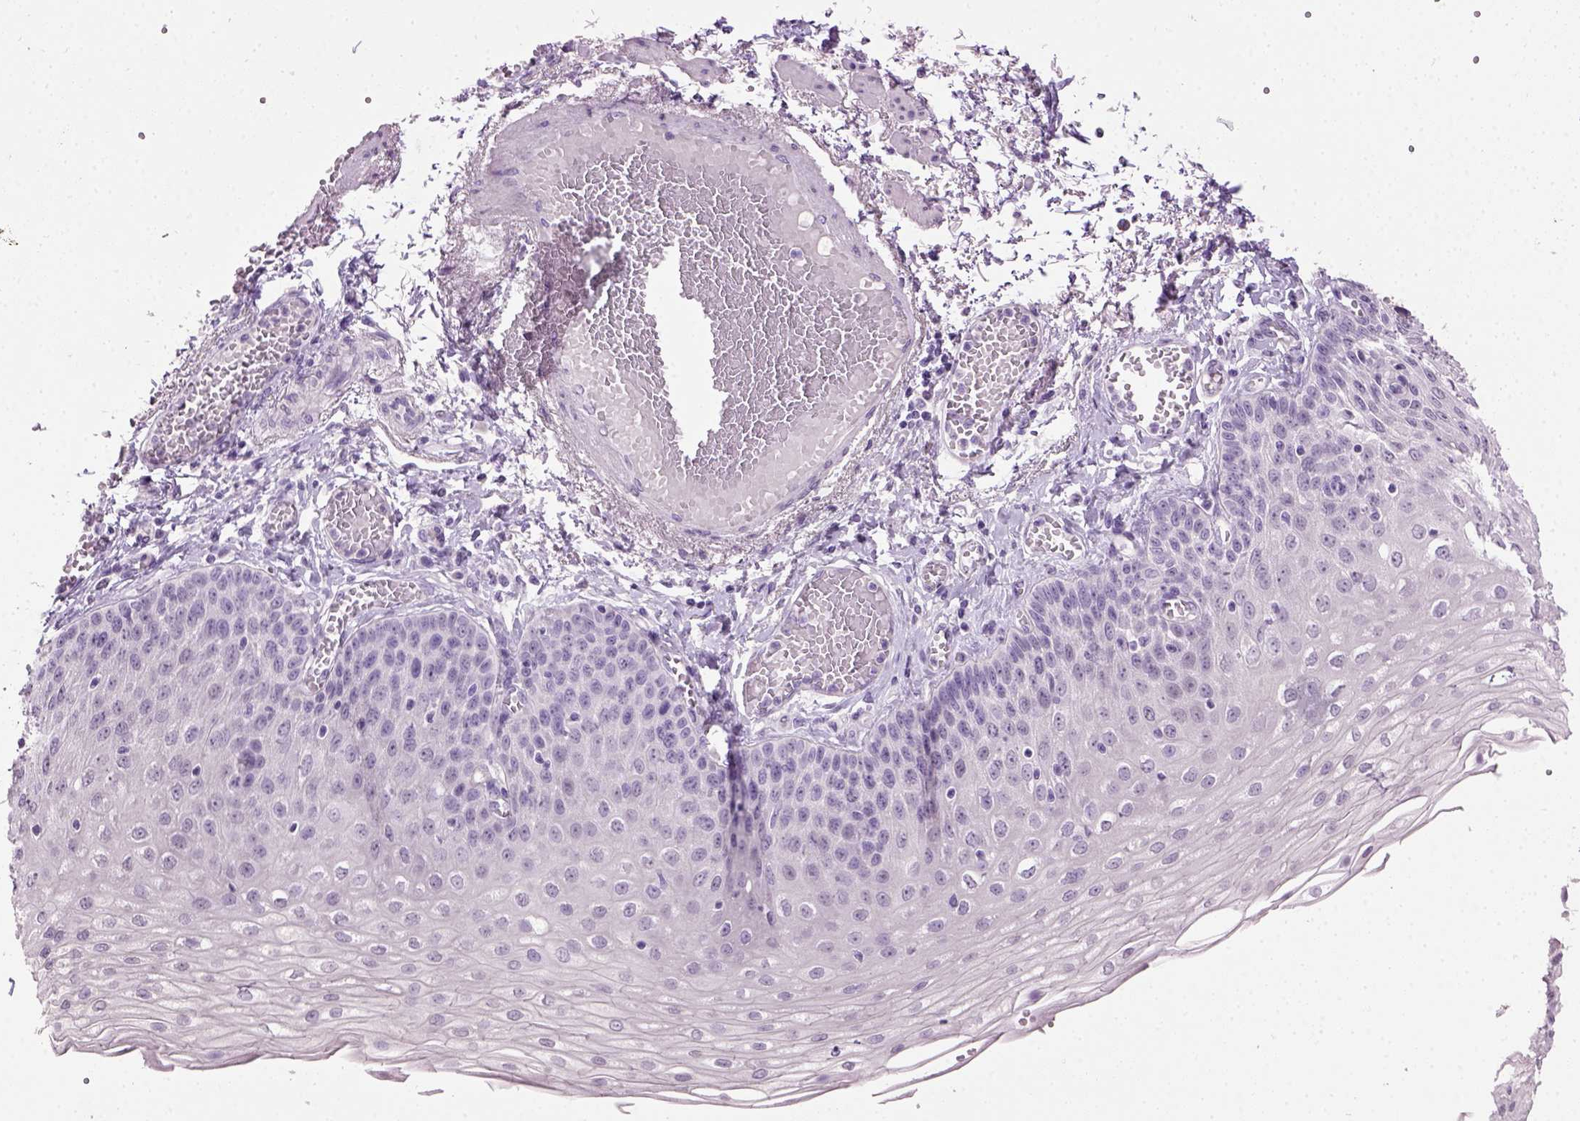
{"staining": {"intensity": "negative", "quantity": "none", "location": "none"}, "tissue": "esophagus", "cell_type": "Squamous epithelial cells", "image_type": "normal", "snomed": [{"axis": "morphology", "description": "Normal tissue, NOS"}, {"axis": "morphology", "description": "Adenocarcinoma, NOS"}, {"axis": "topography", "description": "Esophagus"}], "caption": "Squamous epithelial cells show no significant positivity in unremarkable esophagus. Nuclei are stained in blue.", "gene": "GABRB2", "patient": {"sex": "male", "age": 81}}